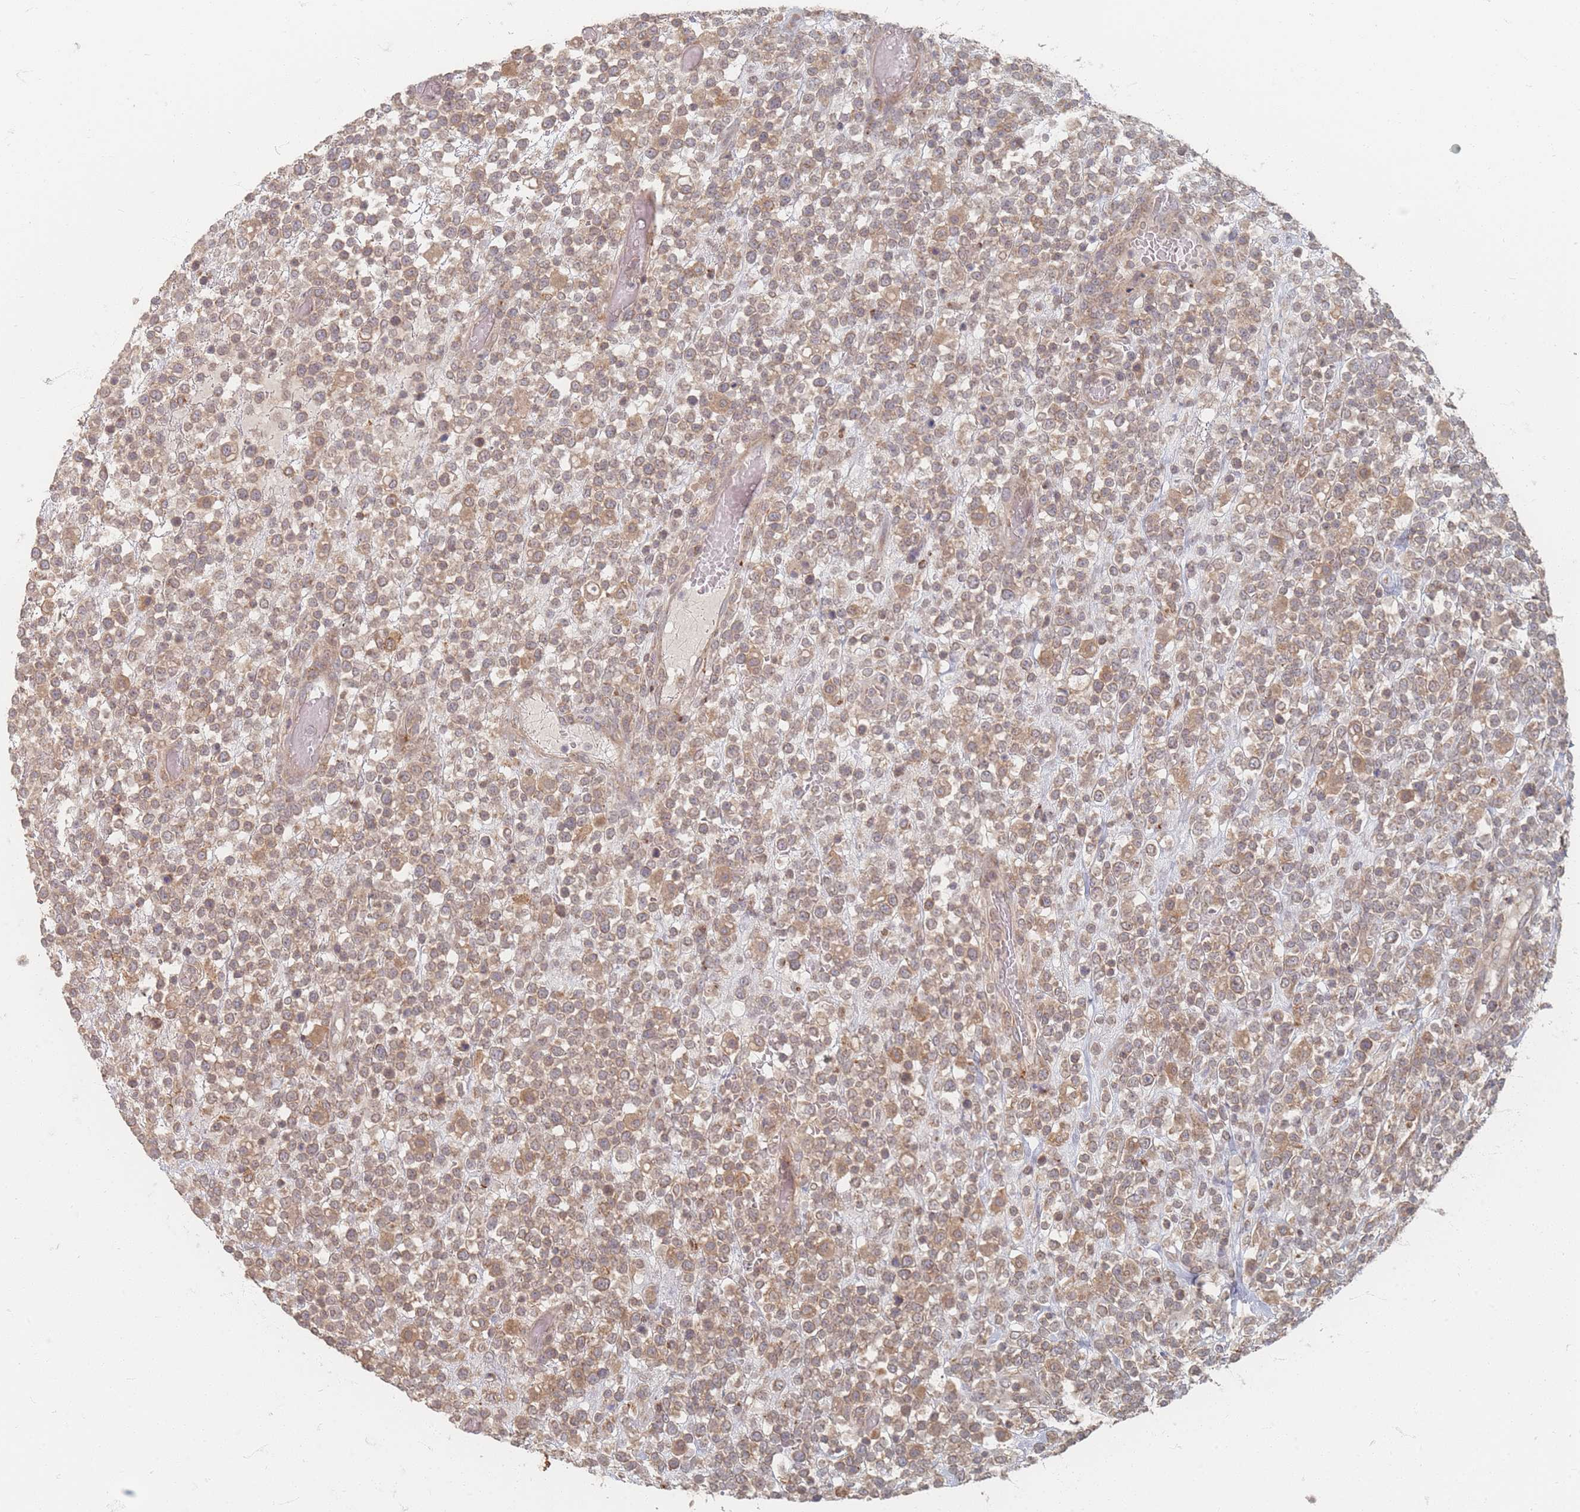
{"staining": {"intensity": "moderate", "quantity": ">75%", "location": "cytoplasmic/membranous"}, "tissue": "lymphoma", "cell_type": "Tumor cells", "image_type": "cancer", "snomed": [{"axis": "morphology", "description": "Malignant lymphoma, non-Hodgkin's type, High grade"}, {"axis": "topography", "description": "Colon"}], "caption": "Lymphoma was stained to show a protein in brown. There is medium levels of moderate cytoplasmic/membranous staining in about >75% of tumor cells.", "gene": "GLE1", "patient": {"sex": "female", "age": 53}}